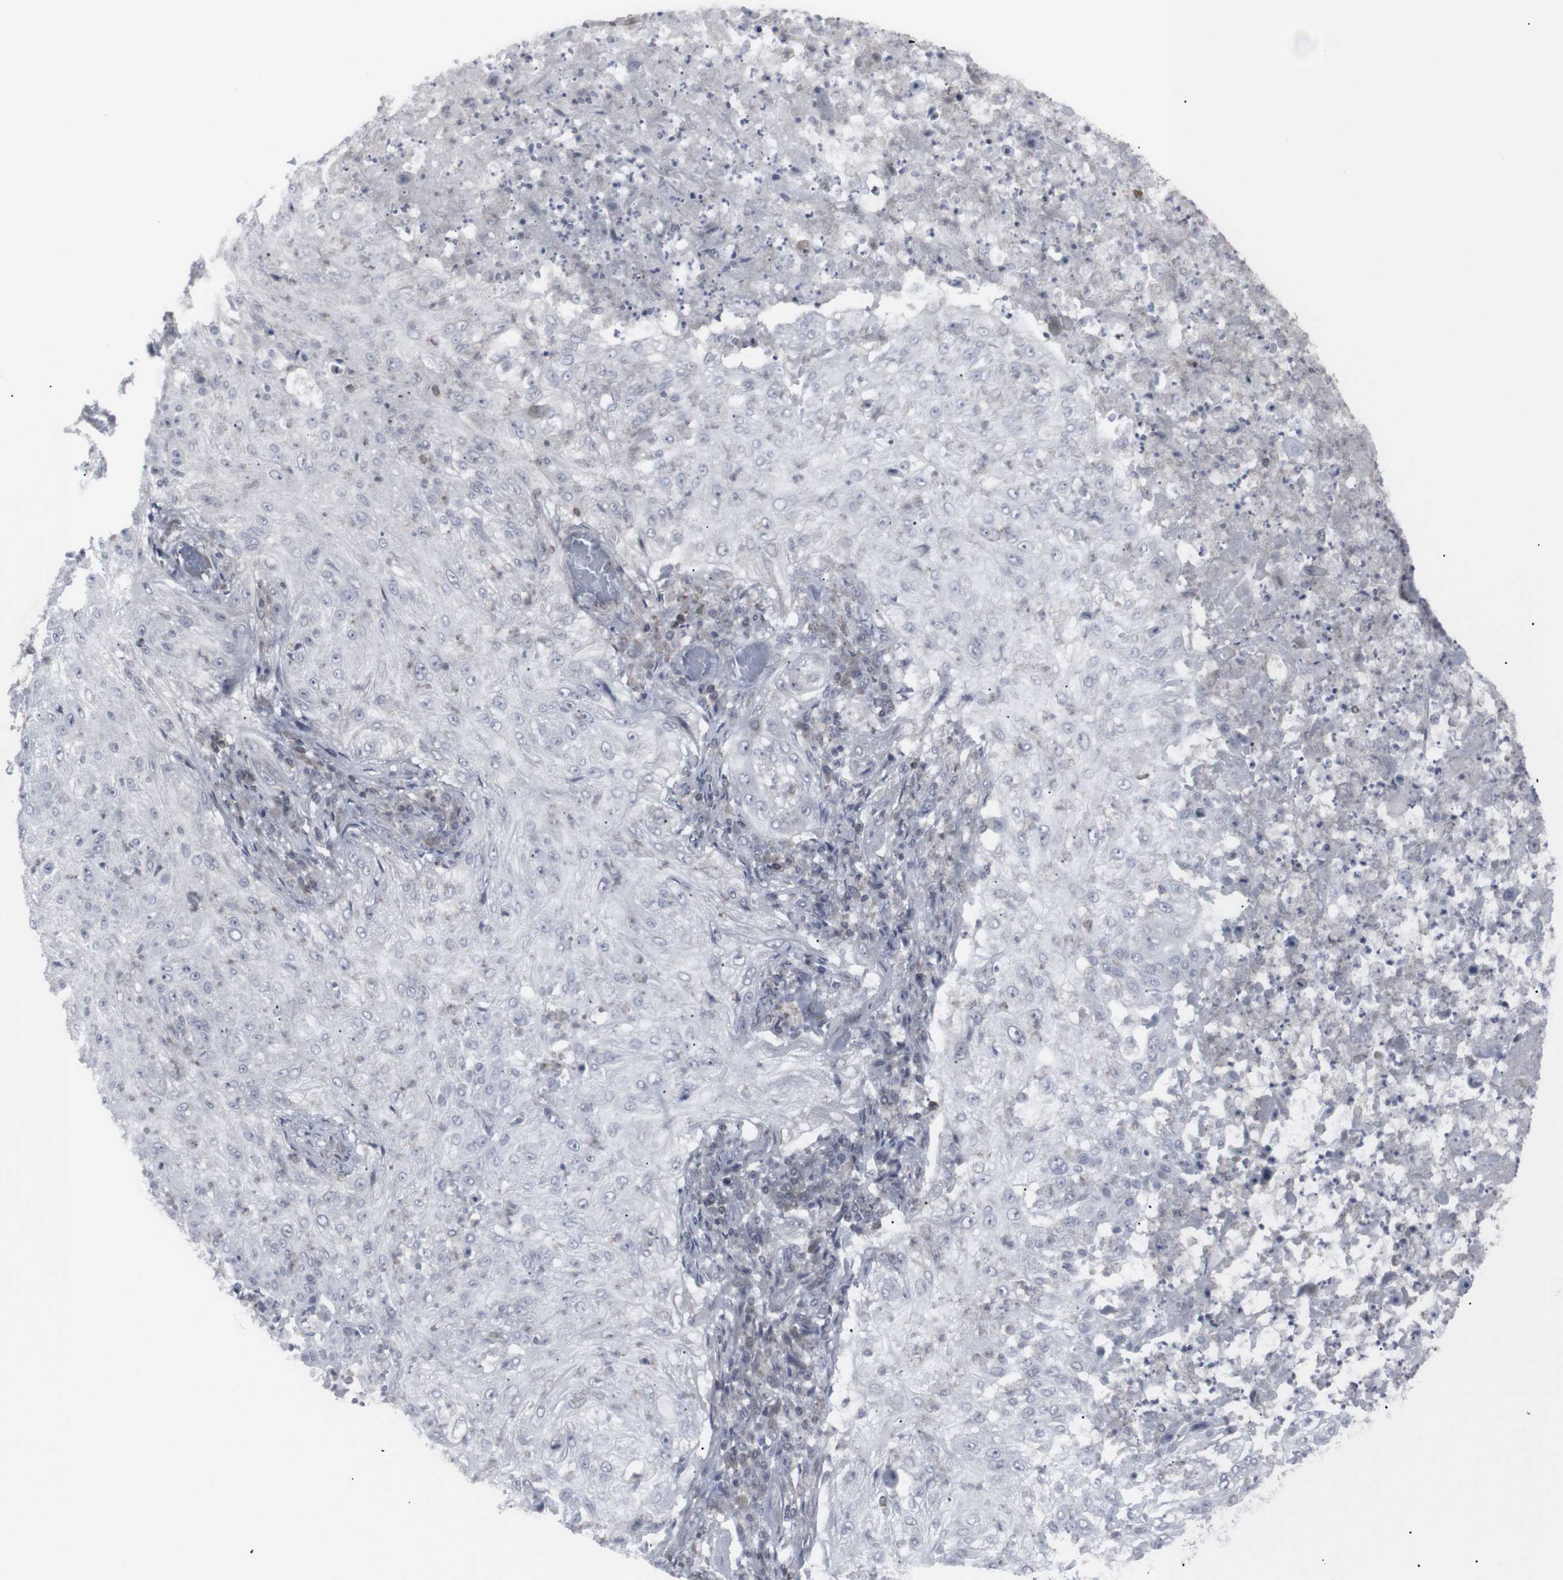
{"staining": {"intensity": "negative", "quantity": "none", "location": "none"}, "tissue": "lung cancer", "cell_type": "Tumor cells", "image_type": "cancer", "snomed": [{"axis": "morphology", "description": "Inflammation, NOS"}, {"axis": "morphology", "description": "Squamous cell carcinoma, NOS"}, {"axis": "topography", "description": "Lymph node"}, {"axis": "topography", "description": "Soft tissue"}, {"axis": "topography", "description": "Lung"}], "caption": "Immunohistochemistry (IHC) histopathology image of human squamous cell carcinoma (lung) stained for a protein (brown), which exhibits no positivity in tumor cells.", "gene": "APOBEC2", "patient": {"sex": "male", "age": 66}}